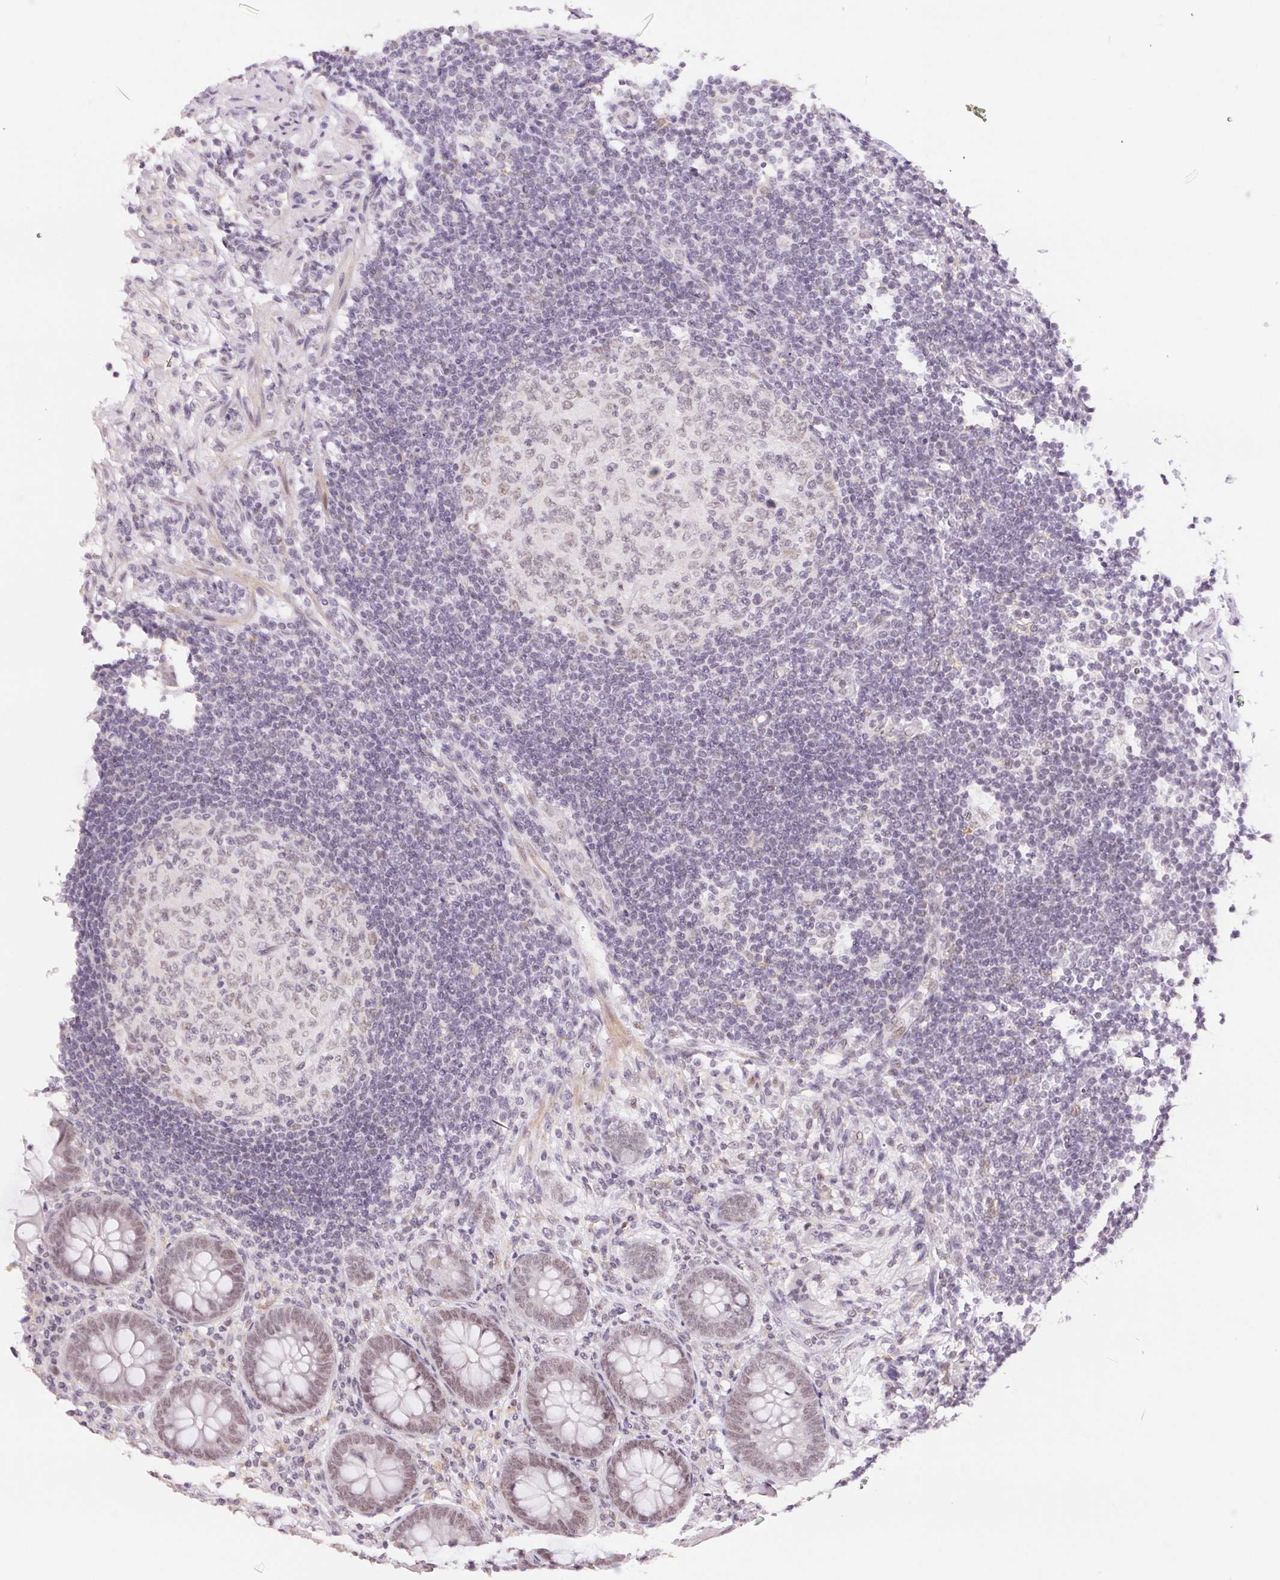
{"staining": {"intensity": "moderate", "quantity": ">75%", "location": "nuclear"}, "tissue": "appendix", "cell_type": "Glandular cells", "image_type": "normal", "snomed": [{"axis": "morphology", "description": "Normal tissue, NOS"}, {"axis": "topography", "description": "Appendix"}], "caption": "Protein staining of unremarkable appendix reveals moderate nuclear expression in approximately >75% of glandular cells.", "gene": "PRPF18", "patient": {"sex": "female", "age": 57}}